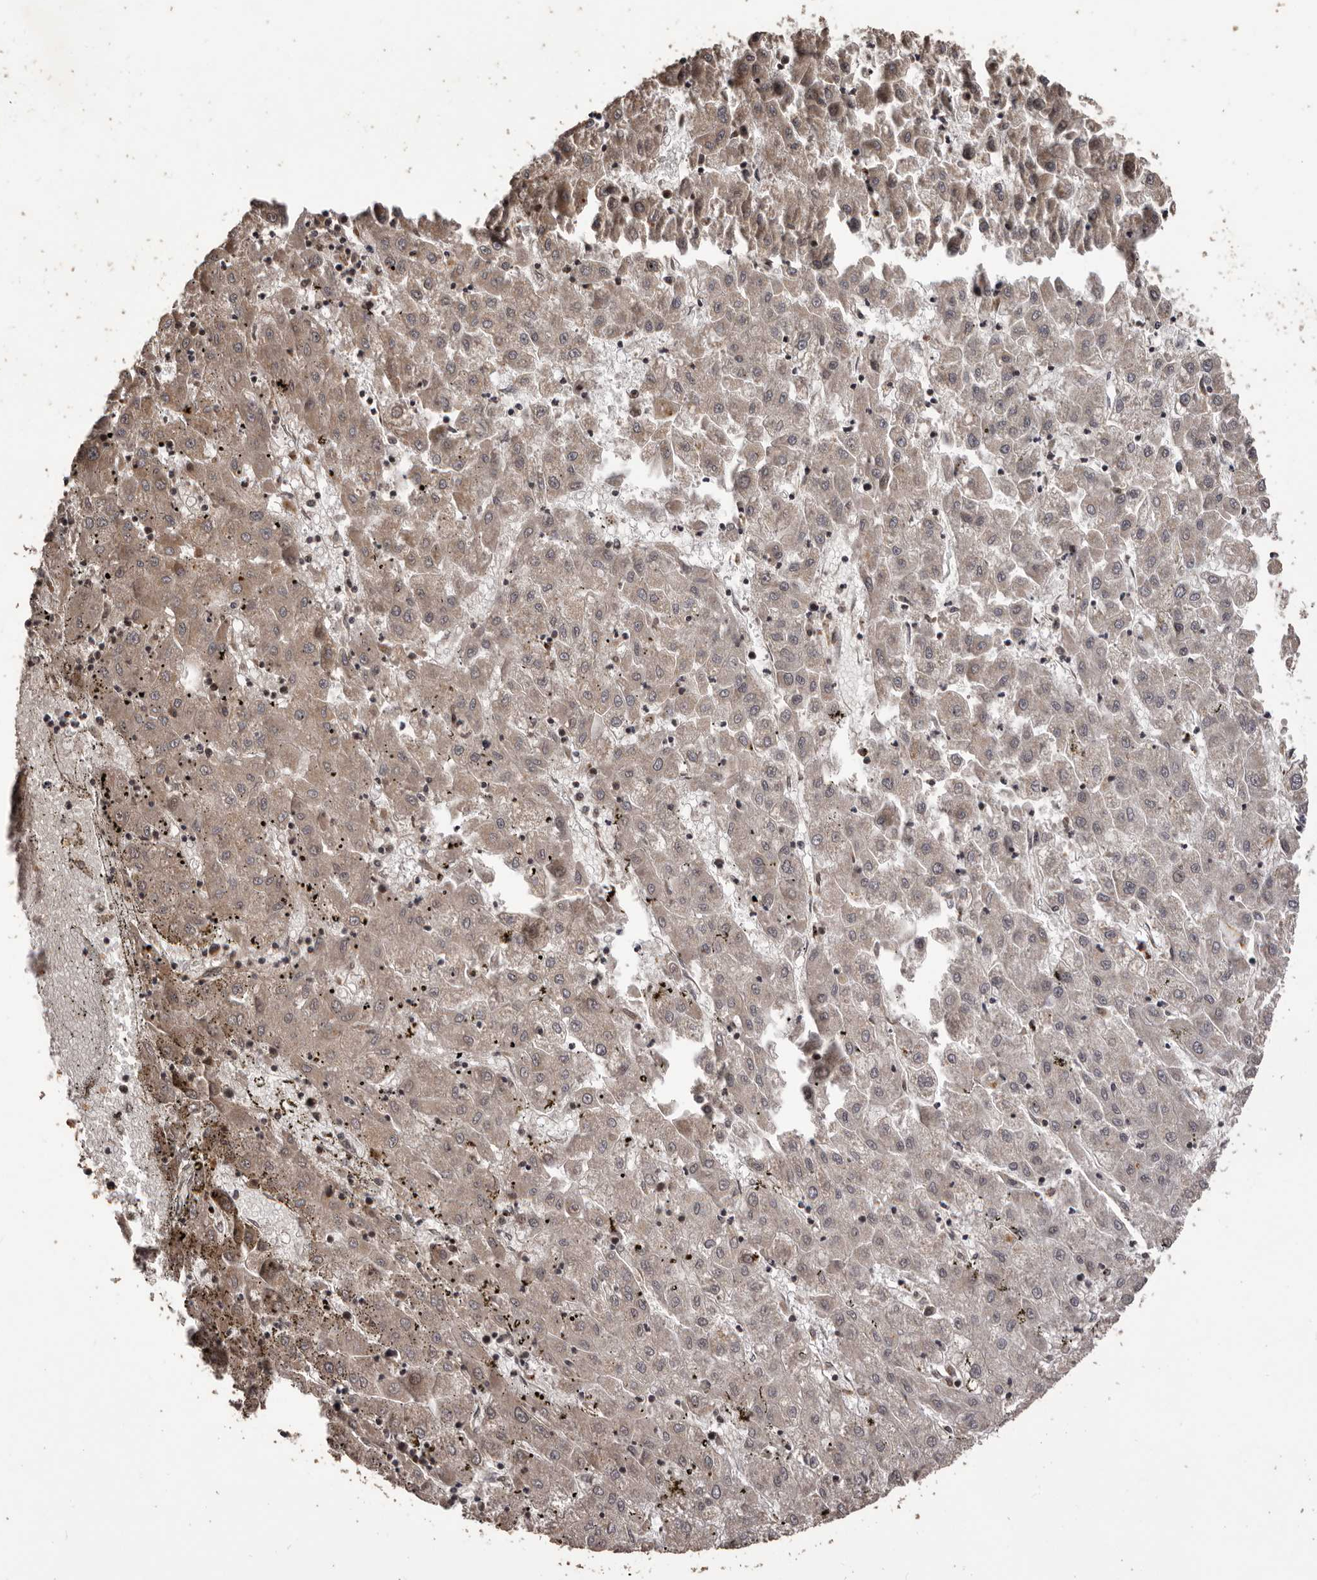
{"staining": {"intensity": "weak", "quantity": ">75%", "location": "cytoplasmic/membranous"}, "tissue": "liver cancer", "cell_type": "Tumor cells", "image_type": "cancer", "snomed": [{"axis": "morphology", "description": "Carcinoma, Hepatocellular, NOS"}, {"axis": "topography", "description": "Liver"}], "caption": "An image of human liver cancer (hepatocellular carcinoma) stained for a protein reveals weak cytoplasmic/membranous brown staining in tumor cells.", "gene": "QRSL1", "patient": {"sex": "male", "age": 72}}